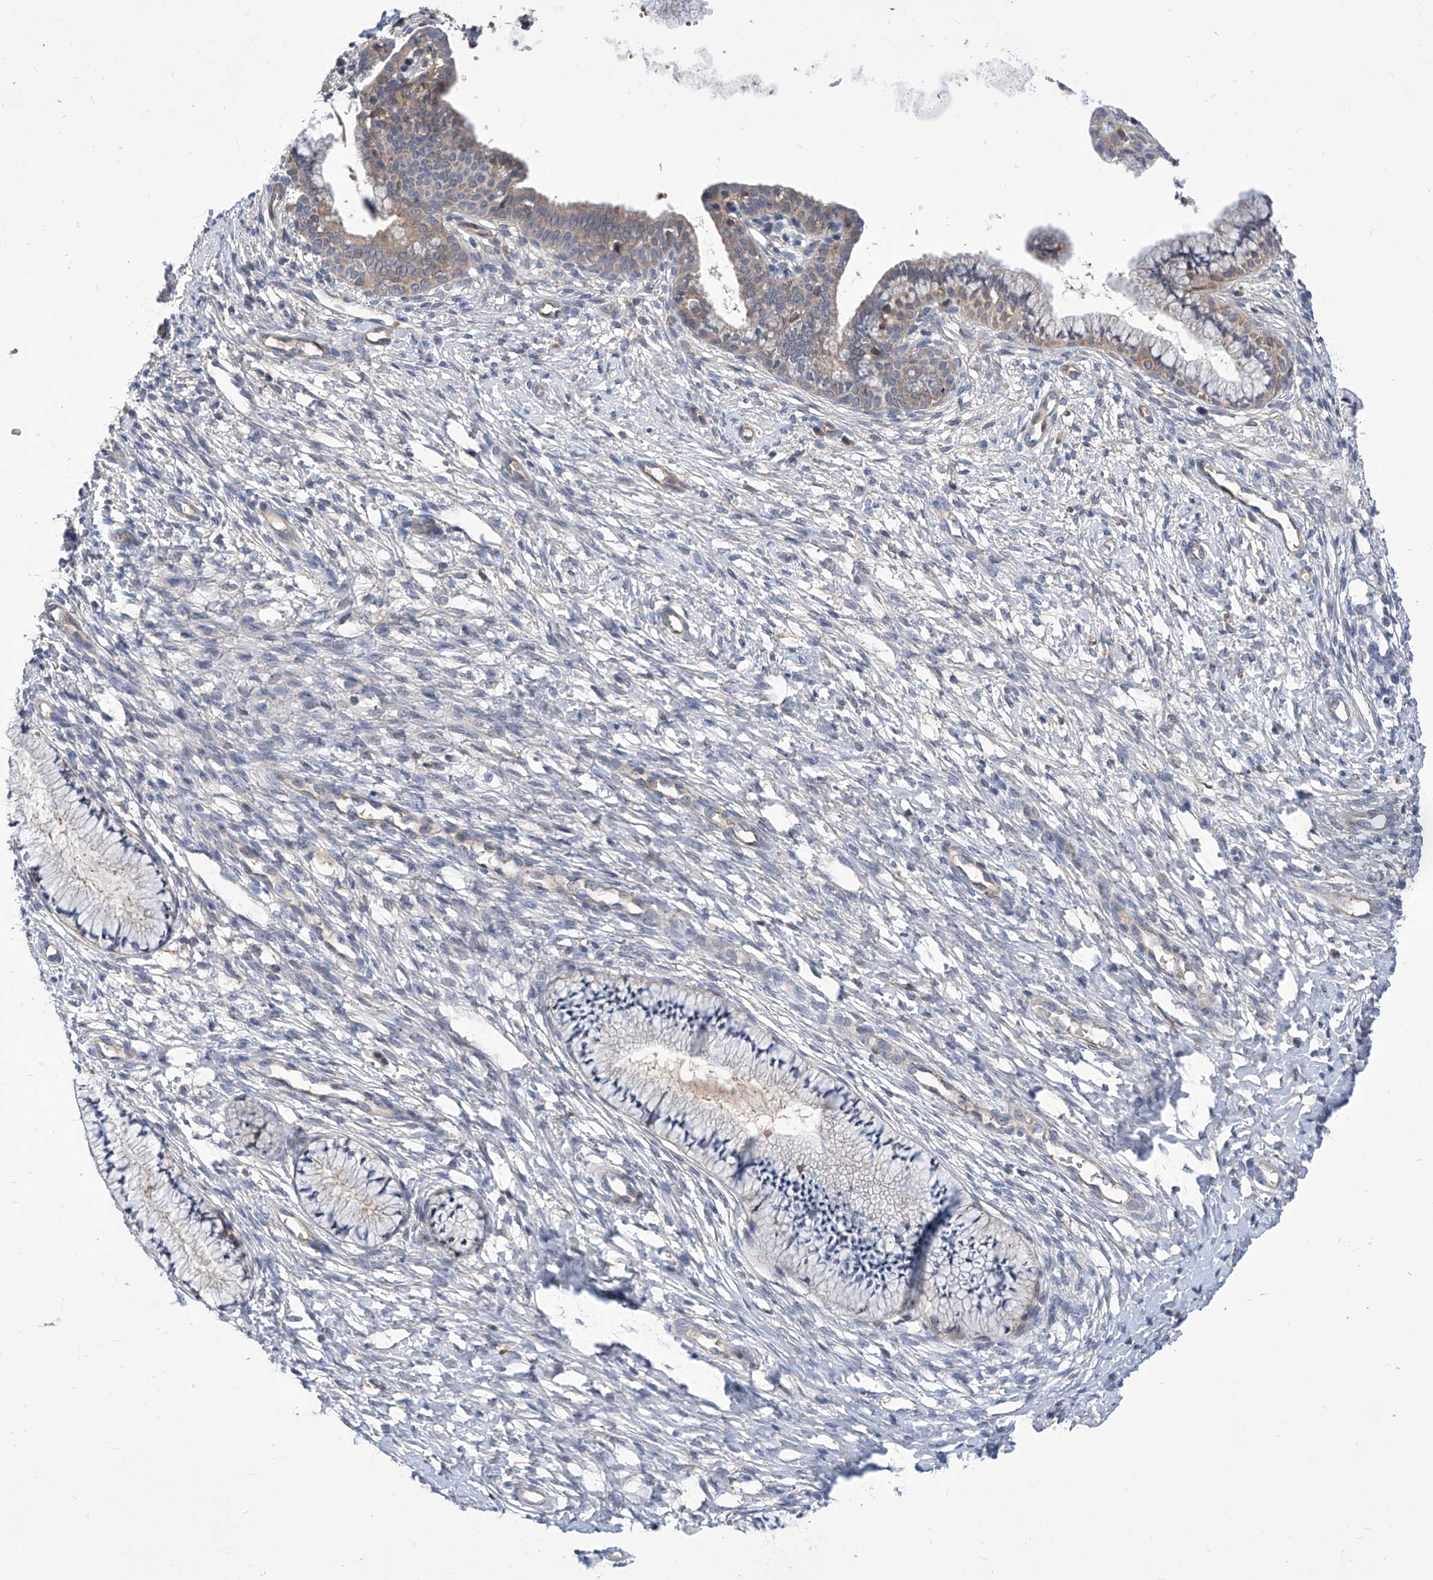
{"staining": {"intensity": "weak", "quantity": "25%-75%", "location": "cytoplasmic/membranous"}, "tissue": "cervix", "cell_type": "Glandular cells", "image_type": "normal", "snomed": [{"axis": "morphology", "description": "Normal tissue, NOS"}, {"axis": "topography", "description": "Cervix"}], "caption": "High-power microscopy captured an immunohistochemistry photomicrograph of normal cervix, revealing weak cytoplasmic/membranous staining in approximately 25%-75% of glandular cells. (Brightfield microscopy of DAB IHC at high magnification).", "gene": "SRBD1", "patient": {"sex": "female", "age": 36}}